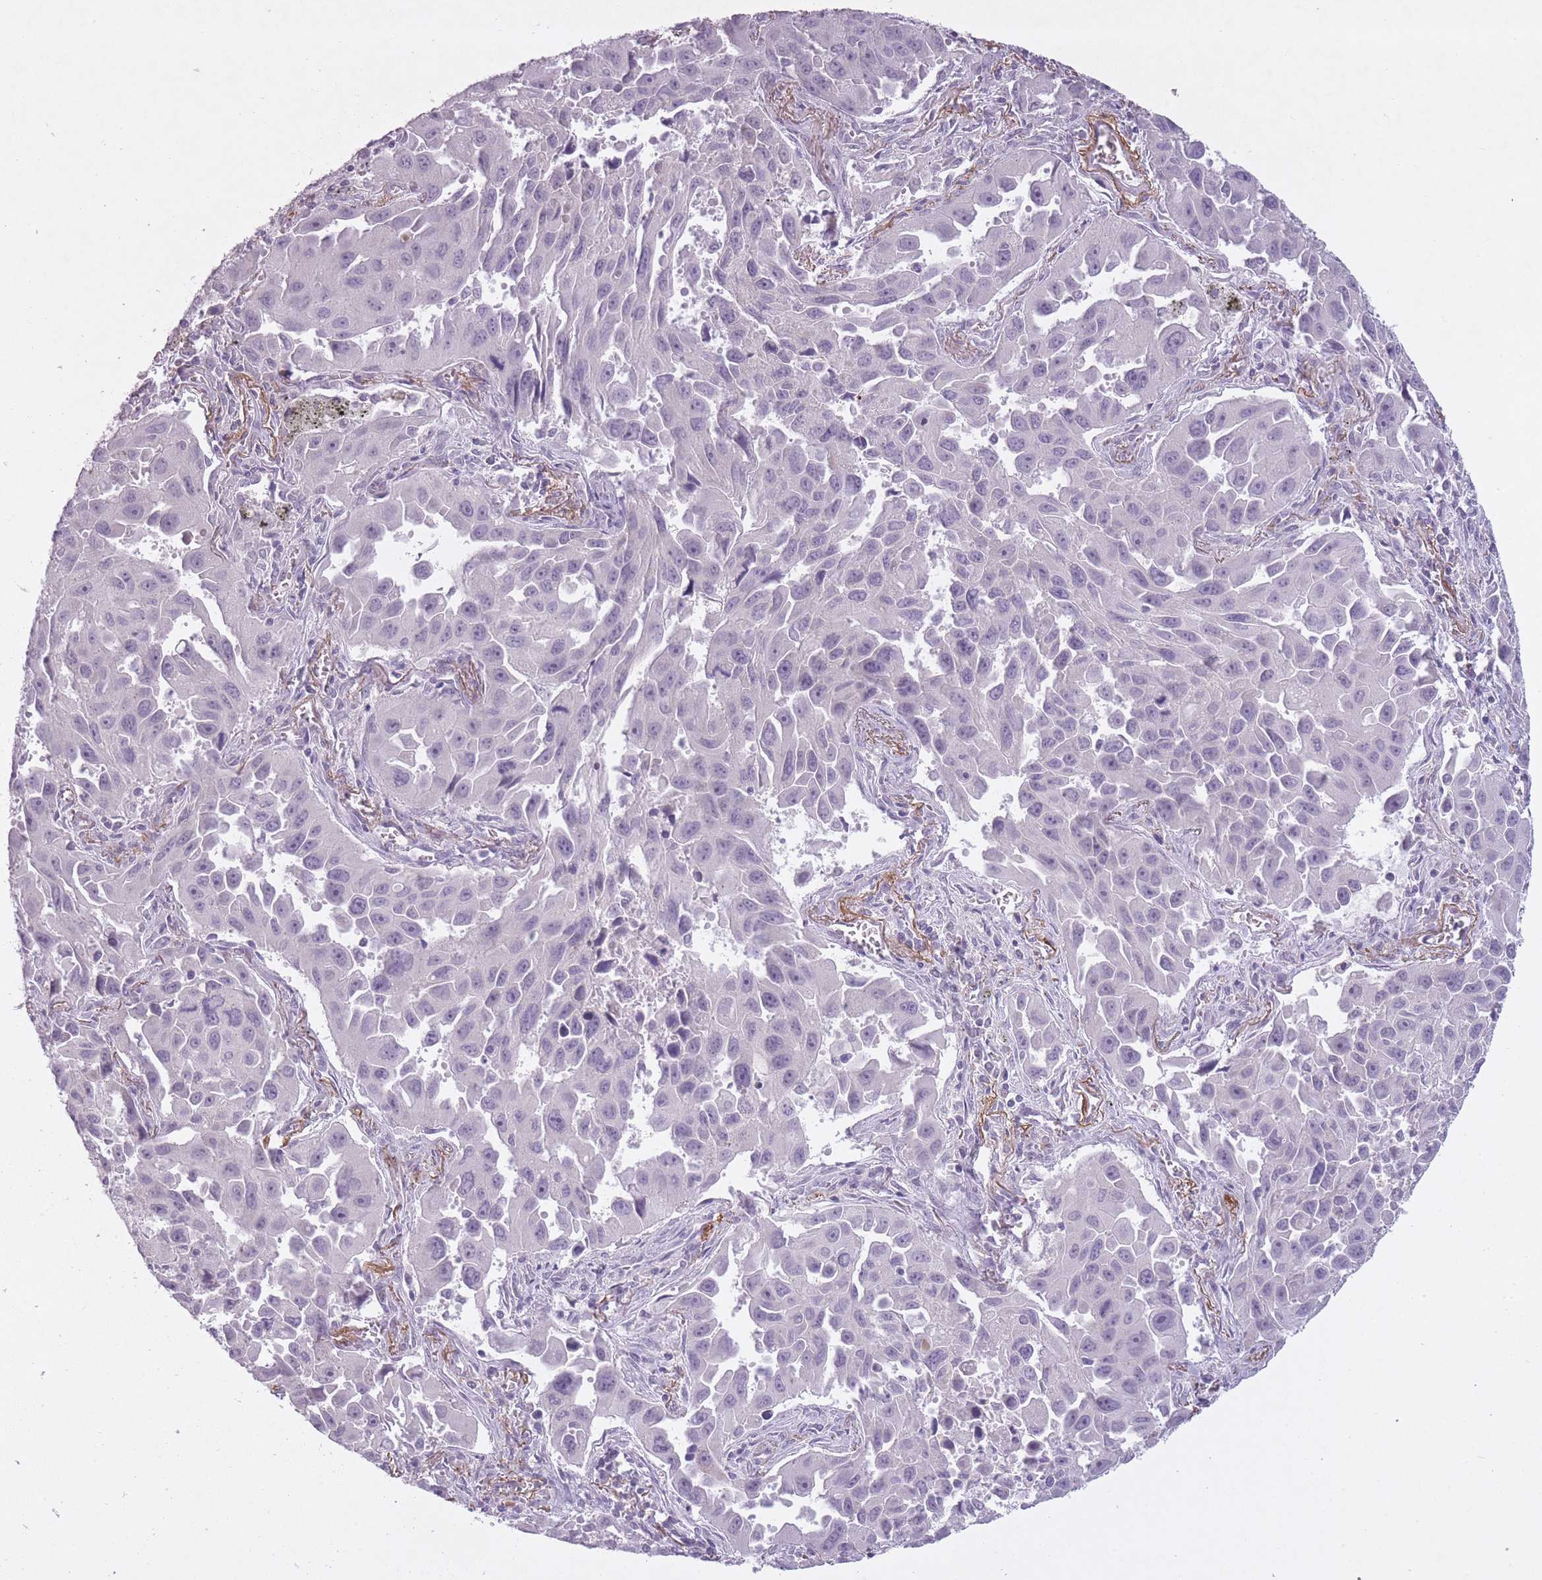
{"staining": {"intensity": "negative", "quantity": "none", "location": "none"}, "tissue": "lung cancer", "cell_type": "Tumor cells", "image_type": "cancer", "snomed": [{"axis": "morphology", "description": "Adenocarcinoma, NOS"}, {"axis": "topography", "description": "Lung"}], "caption": "The image displays no staining of tumor cells in adenocarcinoma (lung). (IHC, brightfield microscopy, high magnification).", "gene": "RFX4", "patient": {"sex": "male", "age": 66}}